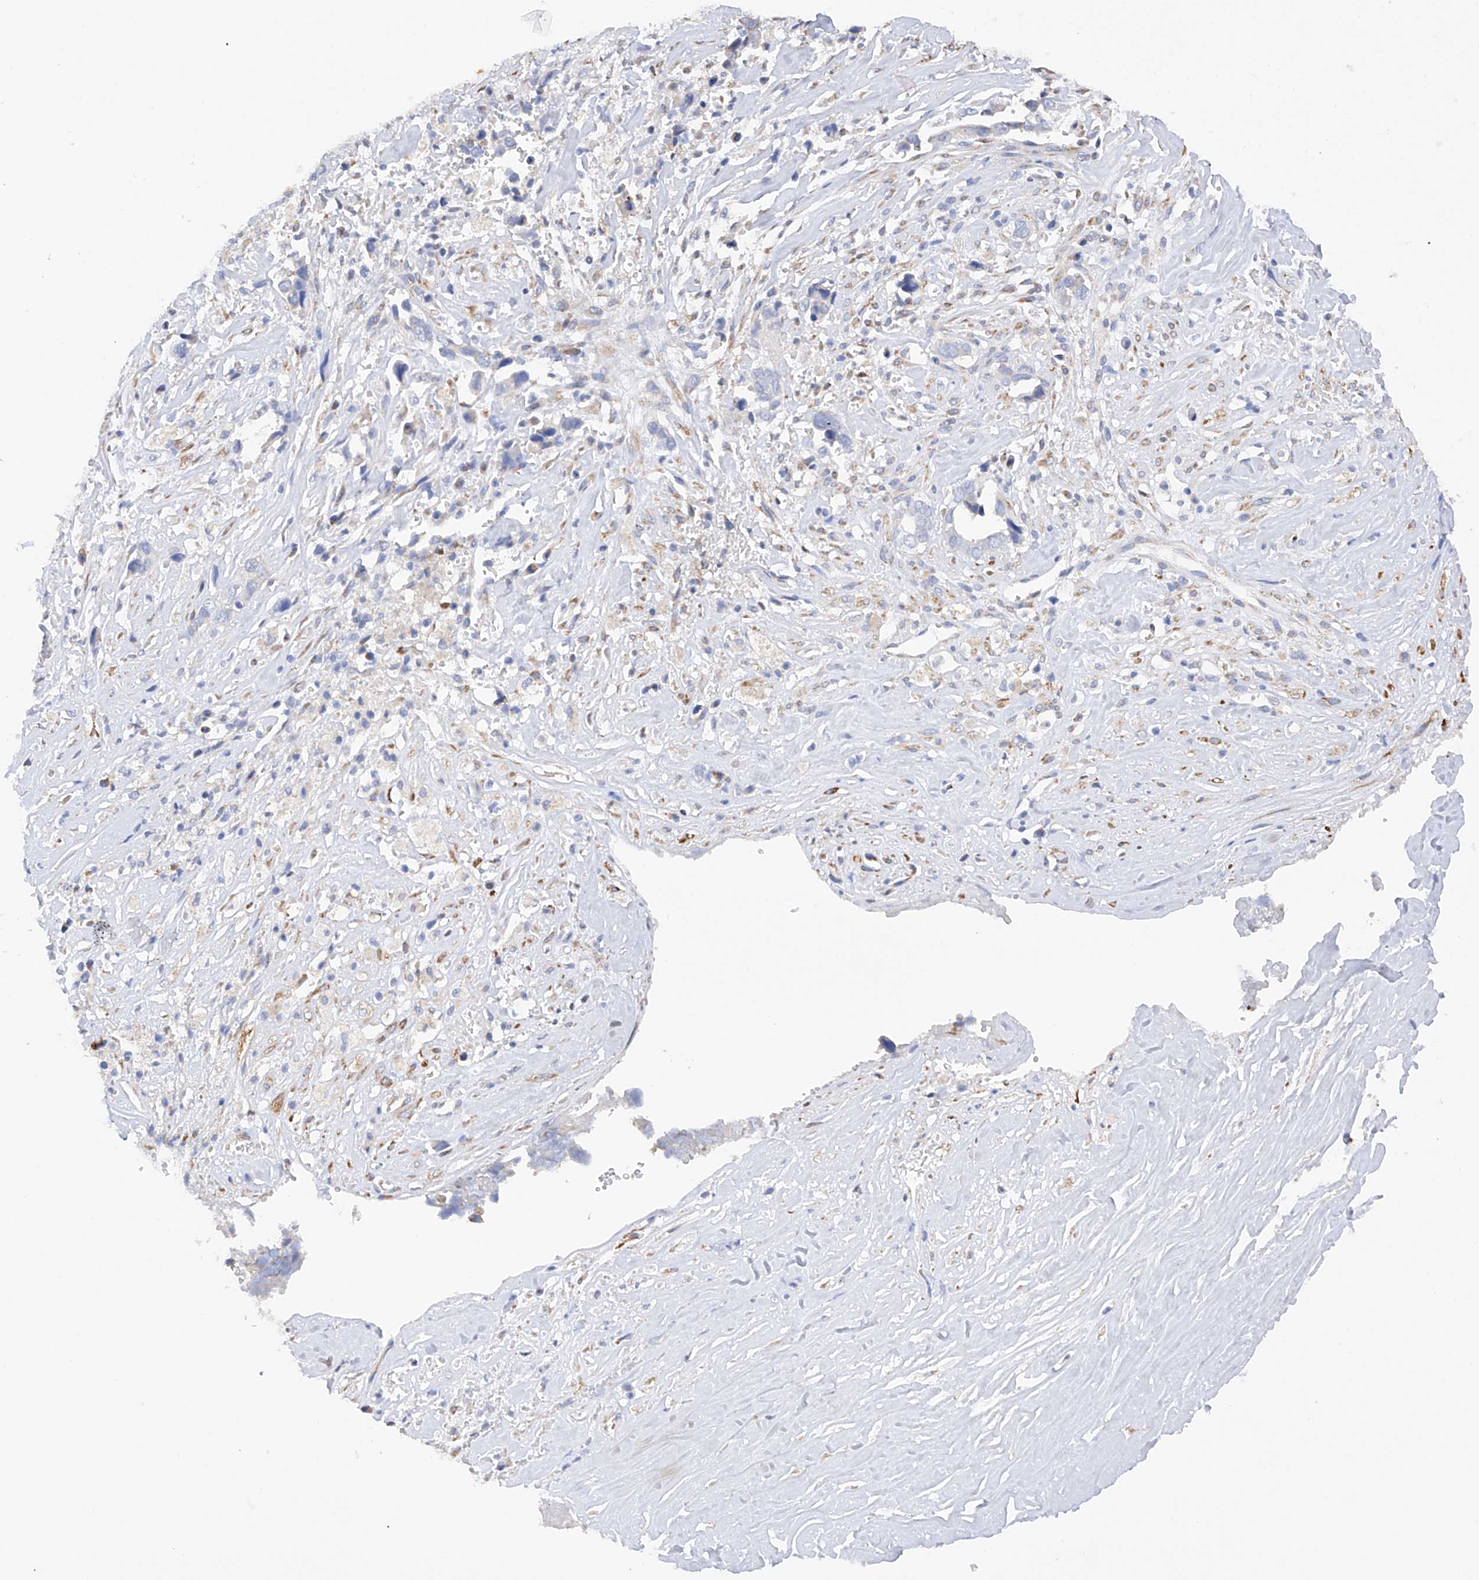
{"staining": {"intensity": "negative", "quantity": "none", "location": "none"}, "tissue": "liver cancer", "cell_type": "Tumor cells", "image_type": "cancer", "snomed": [{"axis": "morphology", "description": "Cholangiocarcinoma"}, {"axis": "topography", "description": "Liver"}], "caption": "Immunohistochemical staining of liver cancer displays no significant positivity in tumor cells.", "gene": "PDIA5", "patient": {"sex": "female", "age": 79}}